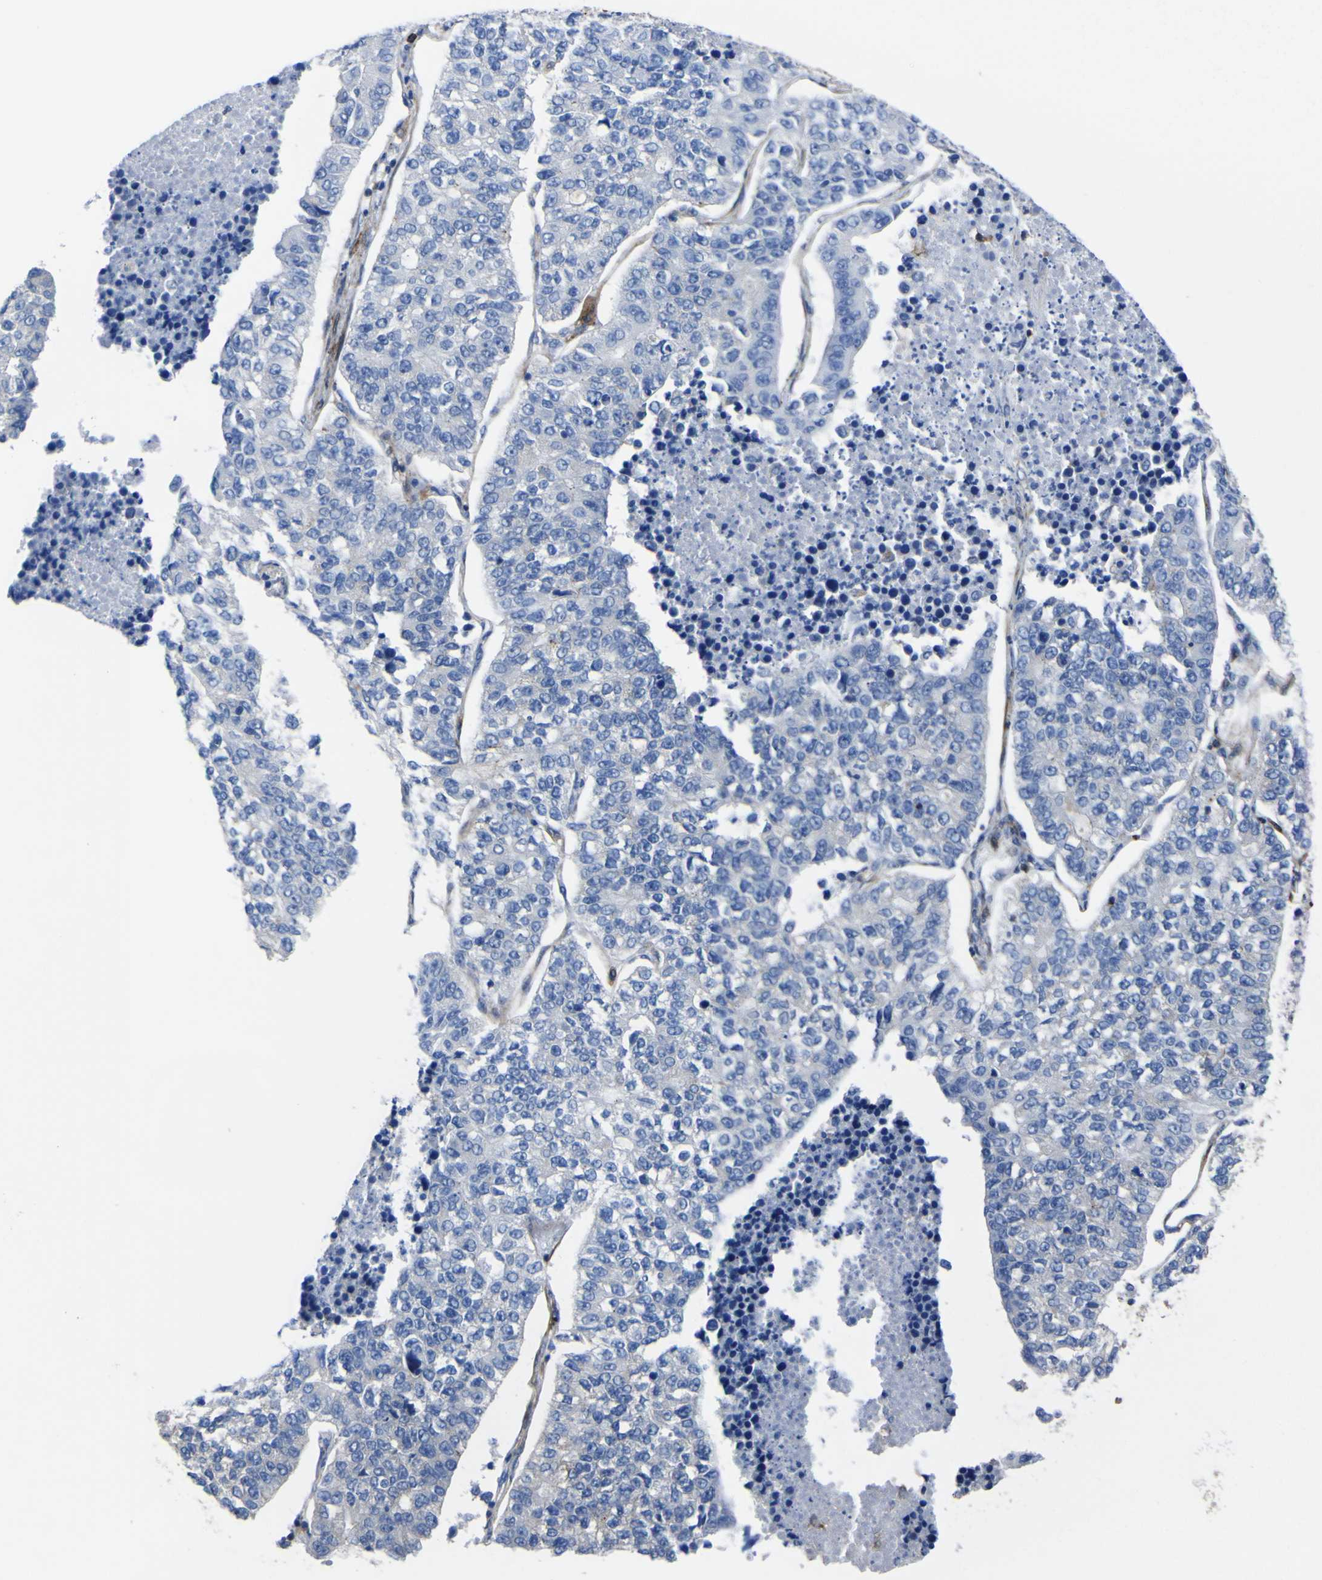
{"staining": {"intensity": "negative", "quantity": "none", "location": "none"}, "tissue": "lung cancer", "cell_type": "Tumor cells", "image_type": "cancer", "snomed": [{"axis": "morphology", "description": "Adenocarcinoma, NOS"}, {"axis": "topography", "description": "Lung"}], "caption": "DAB (3,3'-diaminobenzidine) immunohistochemical staining of lung cancer shows no significant positivity in tumor cells.", "gene": "AGO4", "patient": {"sex": "male", "age": 49}}